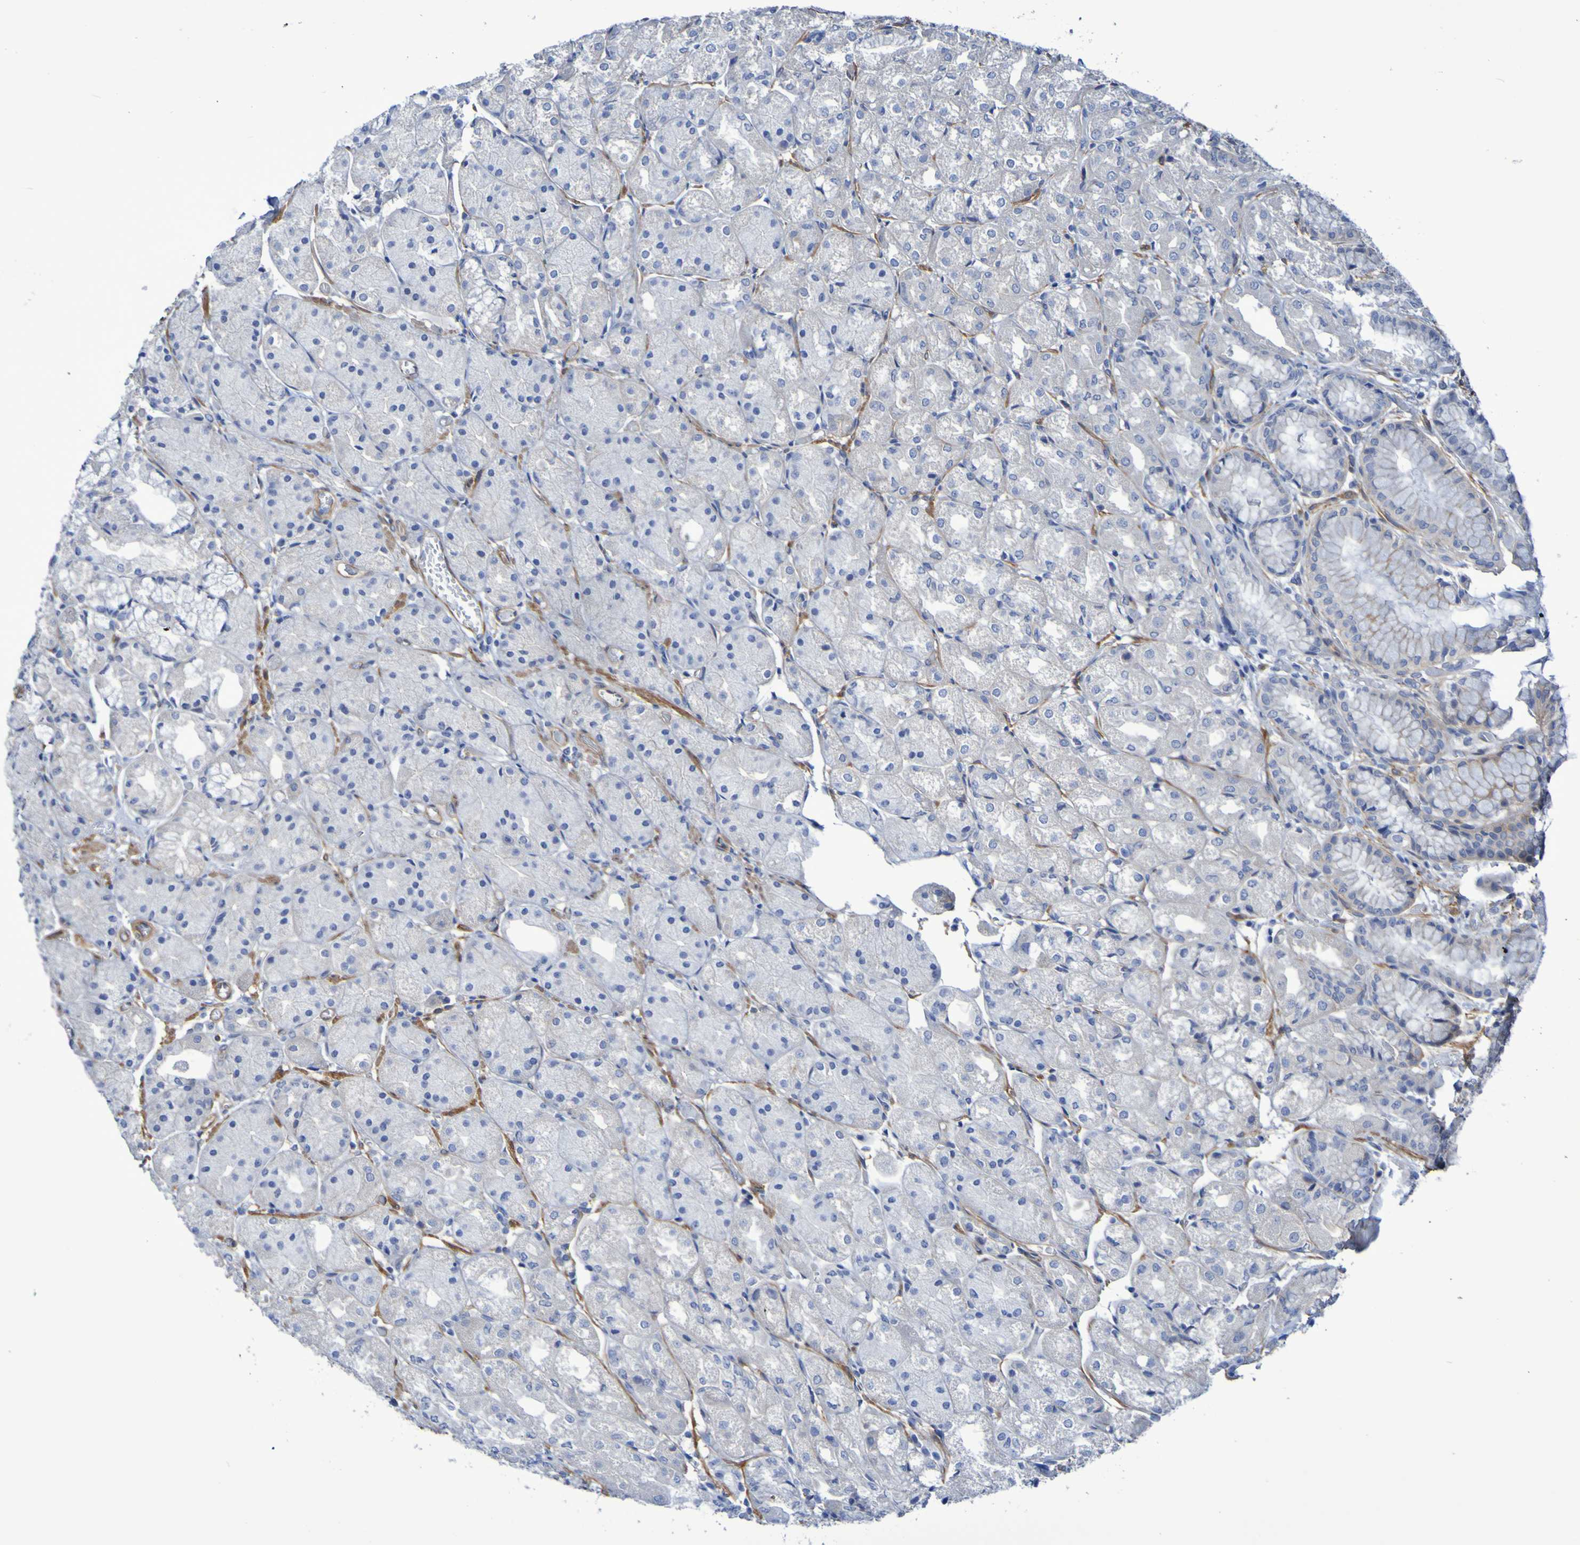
{"staining": {"intensity": "weak", "quantity": "<25%", "location": "cytoplasmic/membranous"}, "tissue": "stomach", "cell_type": "Glandular cells", "image_type": "normal", "snomed": [{"axis": "morphology", "description": "Normal tissue, NOS"}, {"axis": "topography", "description": "Stomach, upper"}], "caption": "IHC image of benign stomach stained for a protein (brown), which exhibits no expression in glandular cells. (IHC, brightfield microscopy, high magnification).", "gene": "LPP", "patient": {"sex": "male", "age": 72}}